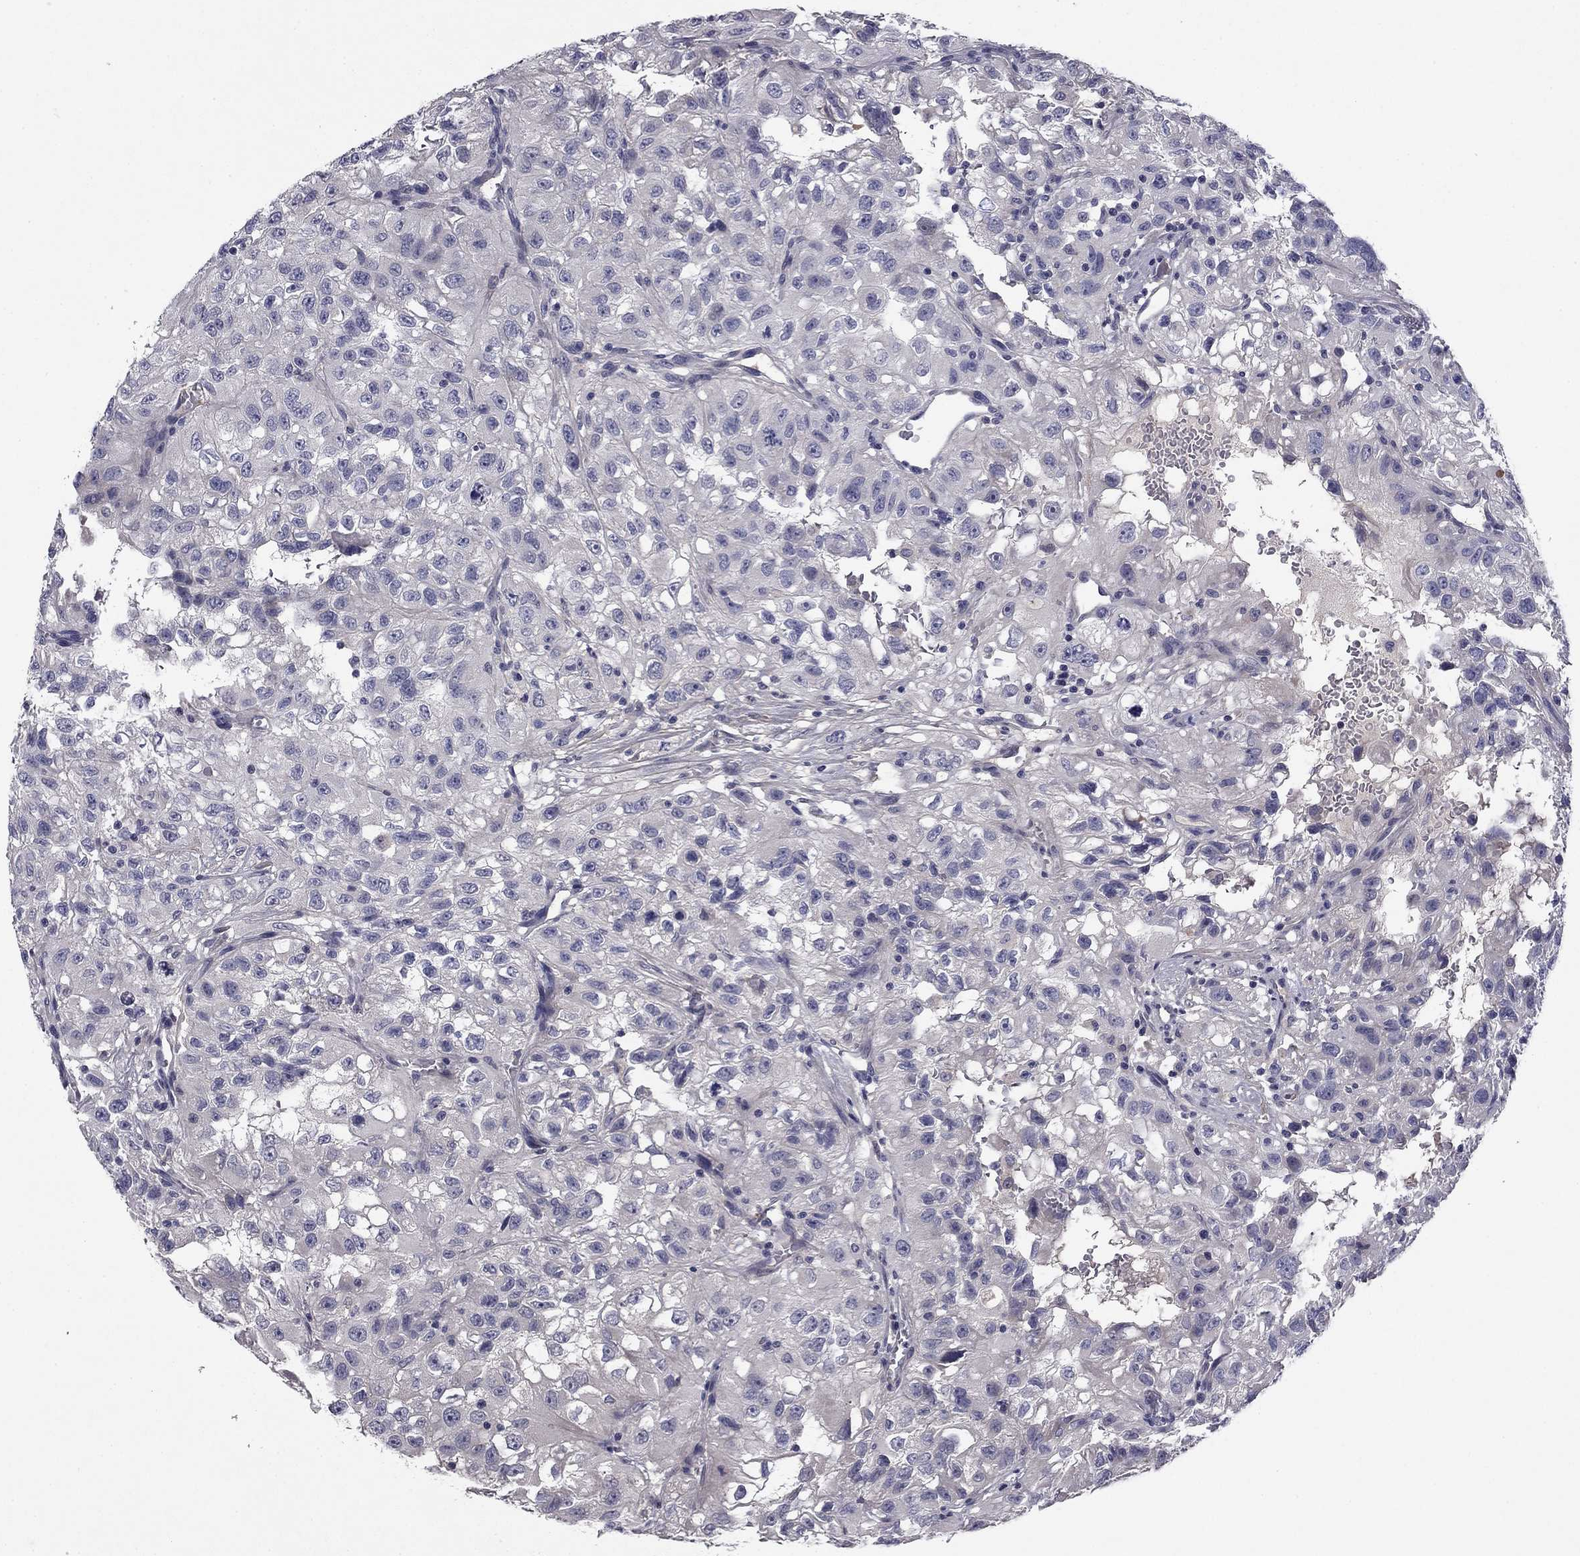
{"staining": {"intensity": "negative", "quantity": "none", "location": "none"}, "tissue": "renal cancer", "cell_type": "Tumor cells", "image_type": "cancer", "snomed": [{"axis": "morphology", "description": "Adenocarcinoma, NOS"}, {"axis": "topography", "description": "Kidney"}], "caption": "The immunohistochemistry micrograph has no significant staining in tumor cells of renal cancer (adenocarcinoma) tissue.", "gene": "COL2A1", "patient": {"sex": "male", "age": 64}}